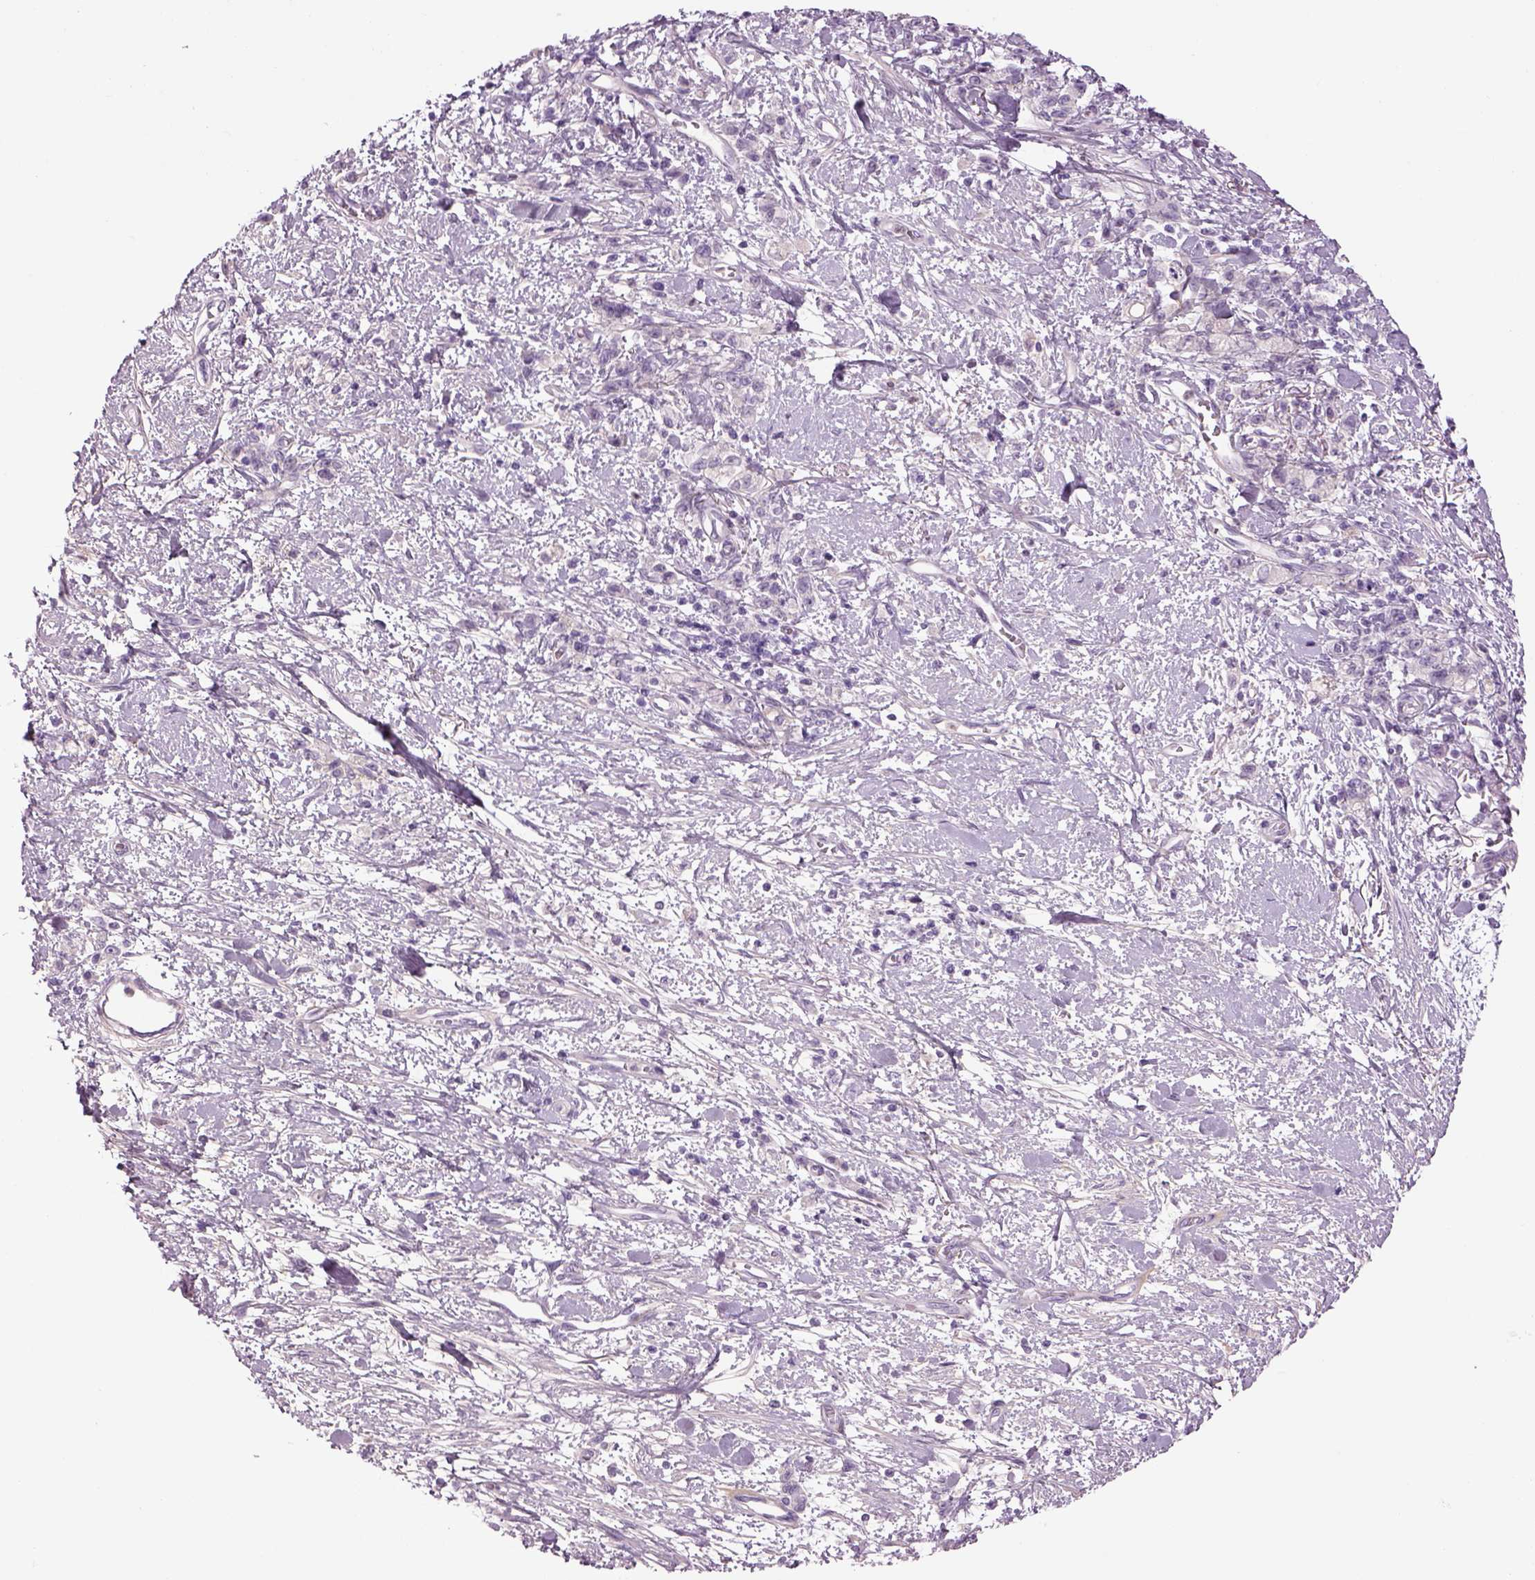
{"staining": {"intensity": "negative", "quantity": "none", "location": "none"}, "tissue": "stomach cancer", "cell_type": "Tumor cells", "image_type": "cancer", "snomed": [{"axis": "morphology", "description": "Adenocarcinoma, NOS"}, {"axis": "topography", "description": "Stomach"}], "caption": "DAB immunohistochemical staining of human stomach cancer displays no significant expression in tumor cells. (Stains: DAB (3,3'-diaminobenzidine) immunohistochemistry with hematoxylin counter stain, Microscopy: brightfield microscopy at high magnification).", "gene": "MDH1B", "patient": {"sex": "male", "age": 77}}